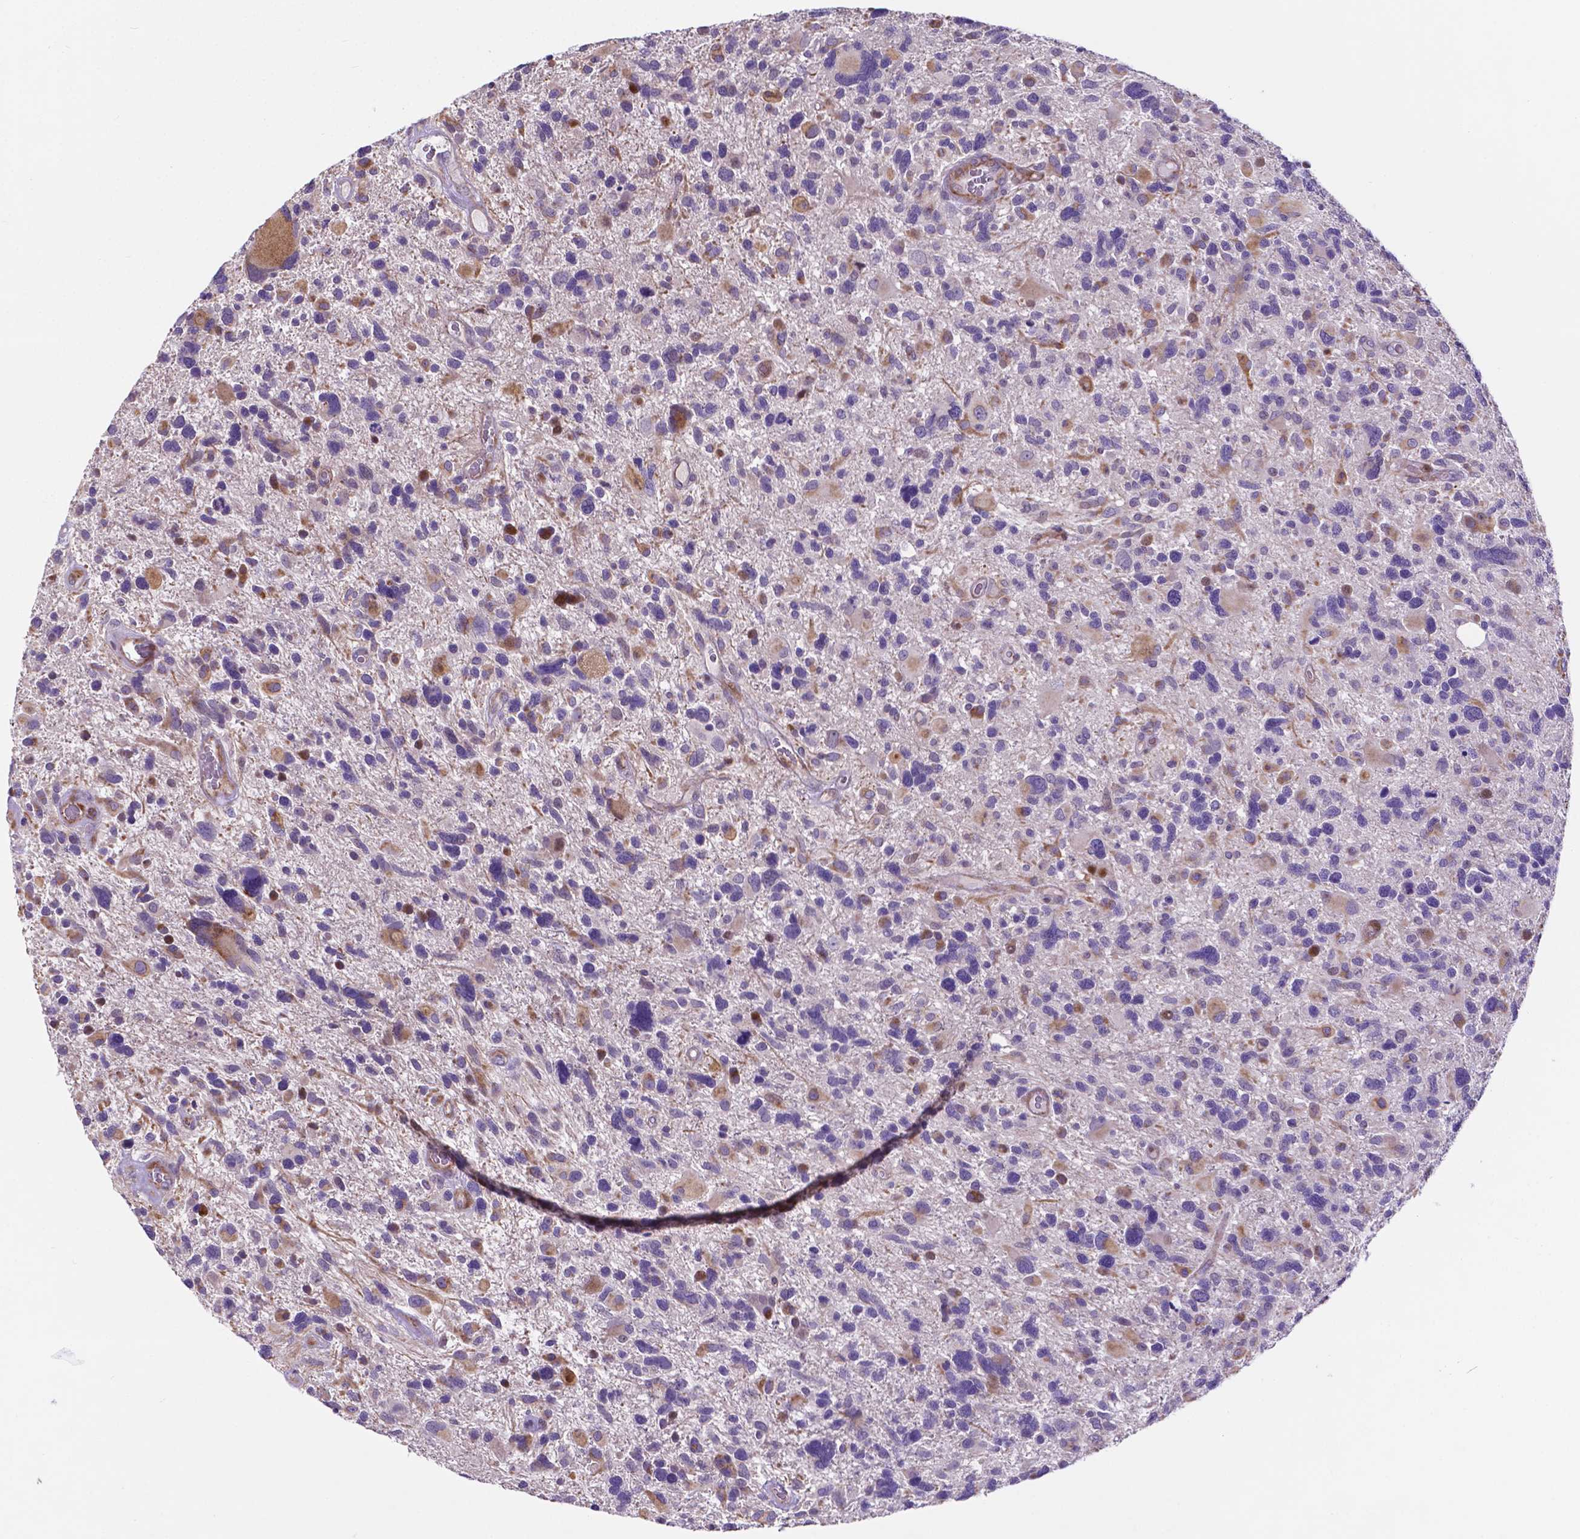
{"staining": {"intensity": "negative", "quantity": "none", "location": "none"}, "tissue": "glioma", "cell_type": "Tumor cells", "image_type": "cancer", "snomed": [{"axis": "morphology", "description": "Glioma, malignant, High grade"}, {"axis": "topography", "description": "Brain"}], "caption": "A micrograph of malignant glioma (high-grade) stained for a protein exhibits no brown staining in tumor cells.", "gene": "PFKFB4", "patient": {"sex": "male", "age": 49}}